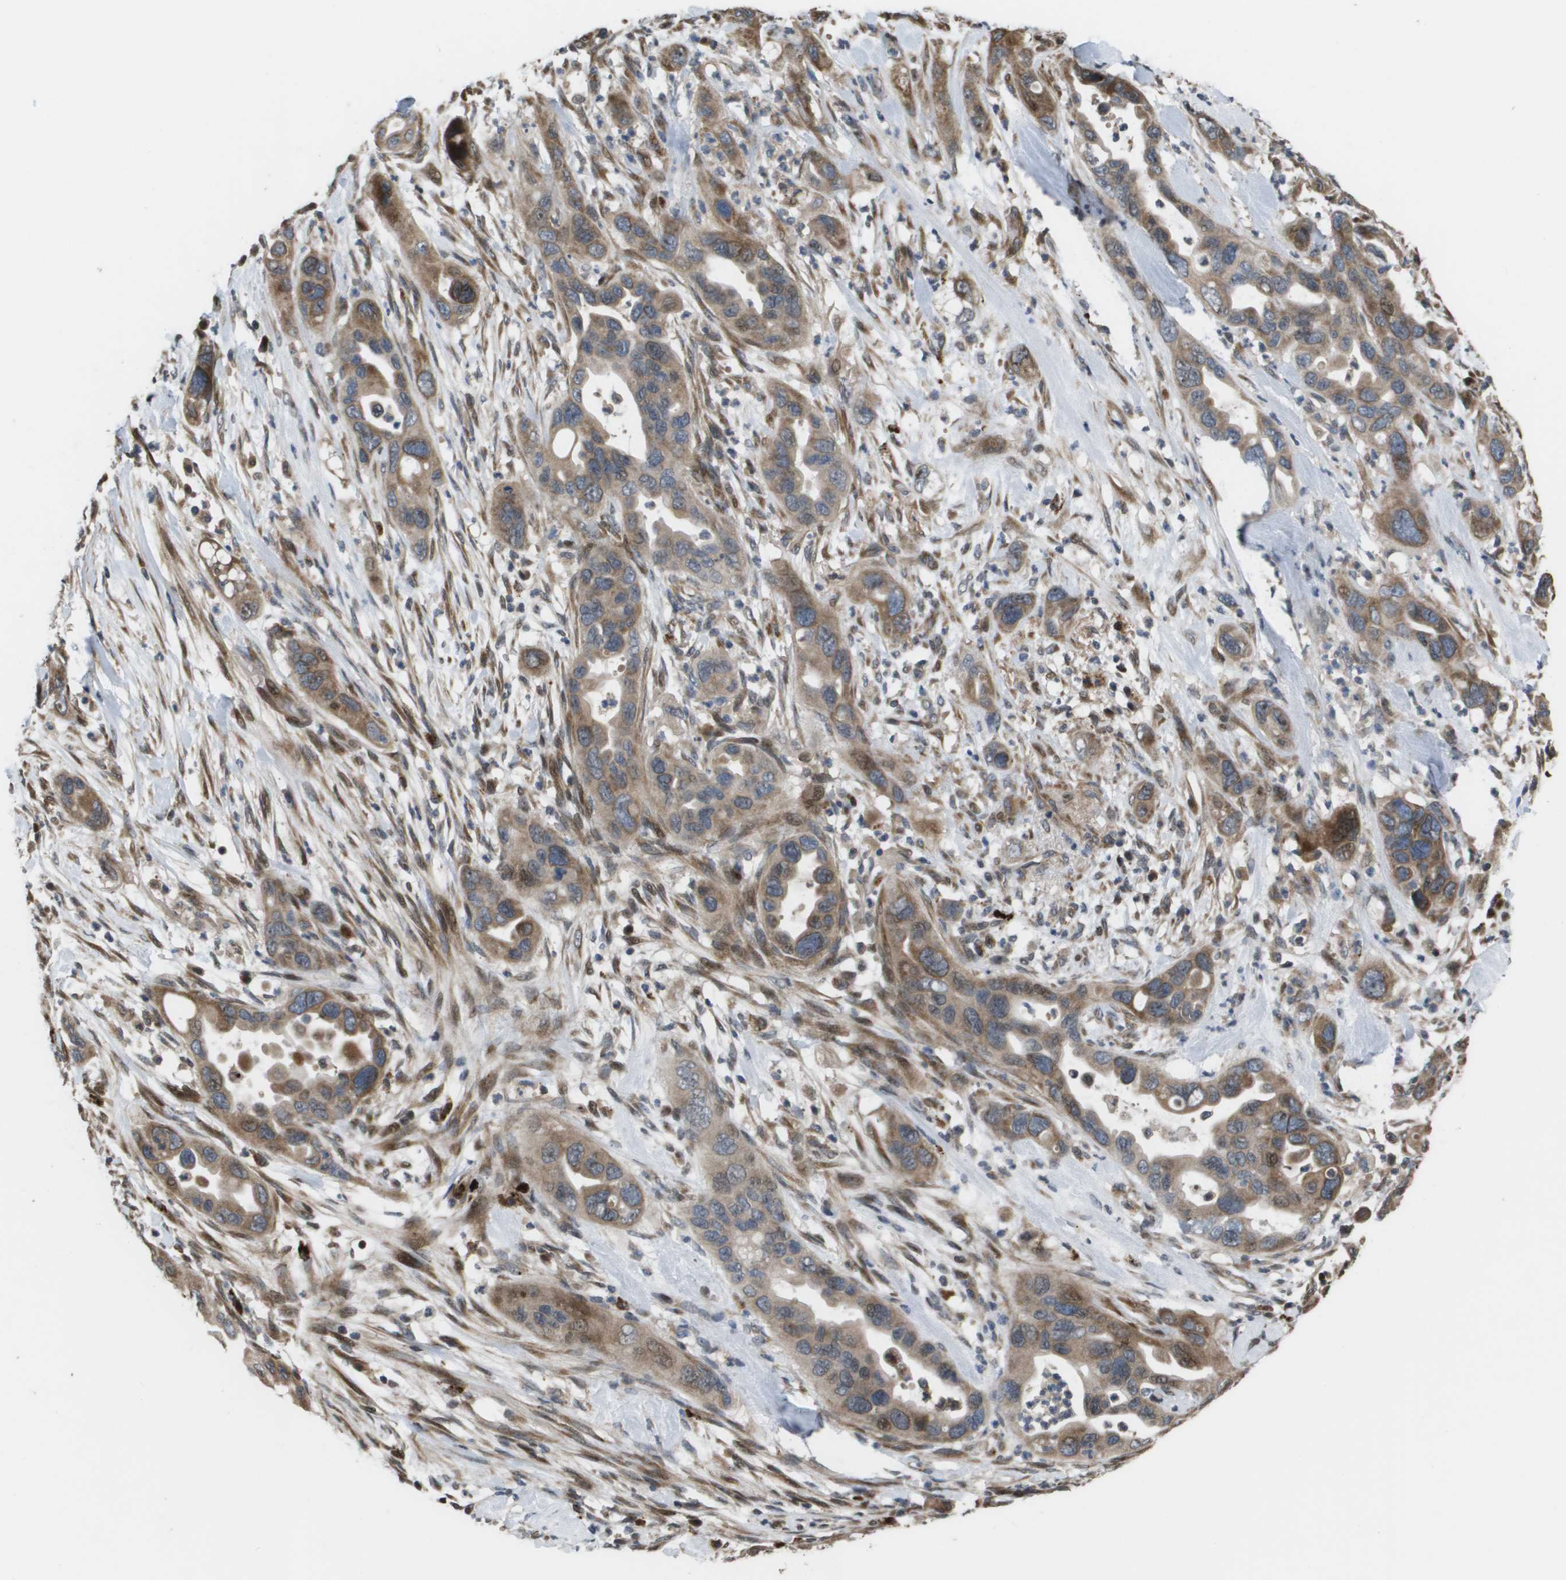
{"staining": {"intensity": "moderate", "quantity": ">75%", "location": "cytoplasmic/membranous"}, "tissue": "pancreatic cancer", "cell_type": "Tumor cells", "image_type": "cancer", "snomed": [{"axis": "morphology", "description": "Adenocarcinoma, NOS"}, {"axis": "topography", "description": "Pancreas"}], "caption": "The image displays a brown stain indicating the presence of a protein in the cytoplasmic/membranous of tumor cells in pancreatic adenocarcinoma.", "gene": "AXIN2", "patient": {"sex": "female", "age": 71}}